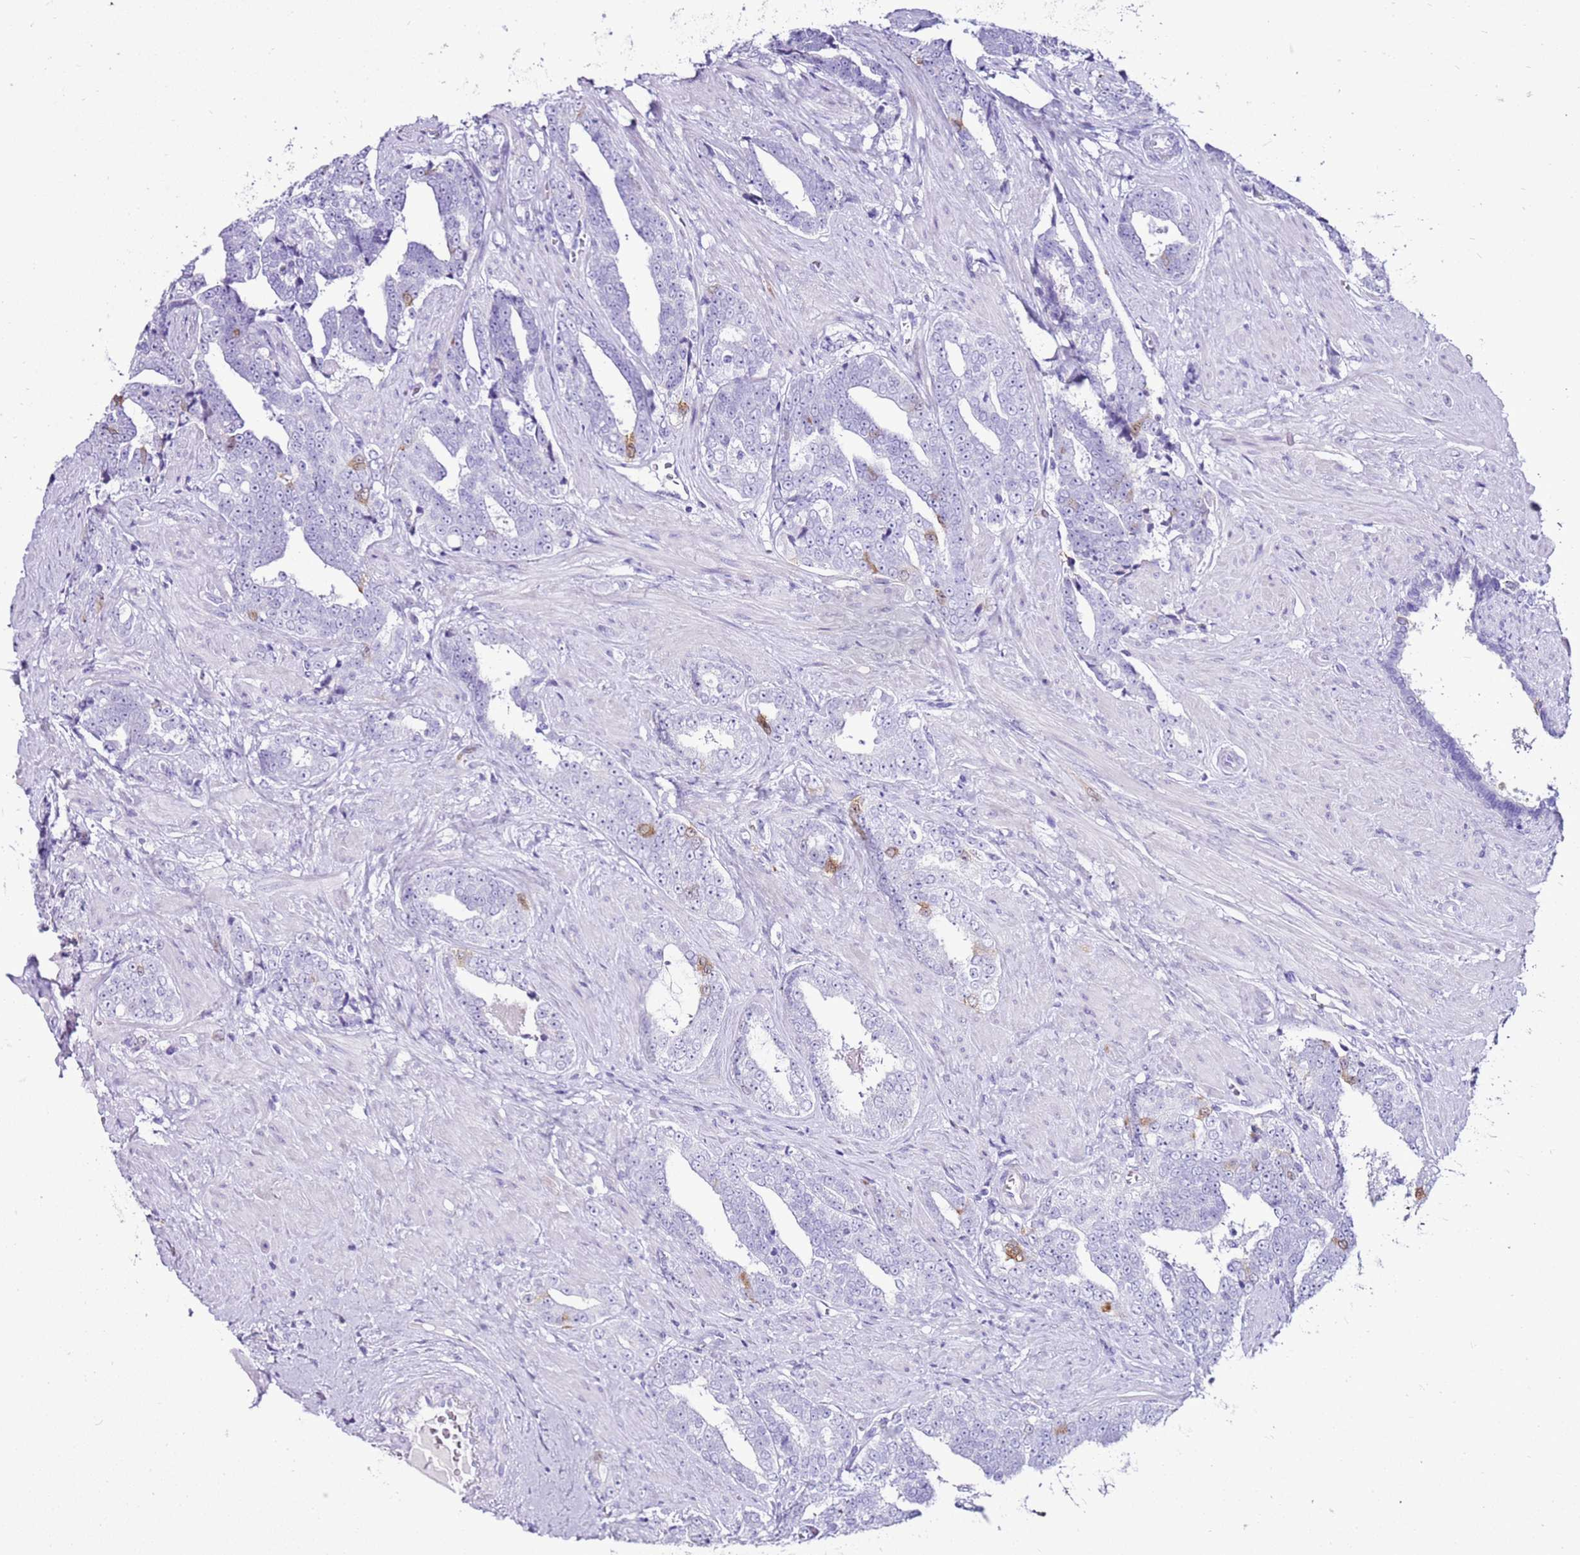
{"staining": {"intensity": "moderate", "quantity": "<25%", "location": "cytoplasmic/membranous"}, "tissue": "prostate cancer", "cell_type": "Tumor cells", "image_type": "cancer", "snomed": [{"axis": "morphology", "description": "Adenocarcinoma, High grade"}, {"axis": "topography", "description": "Prostate"}], "caption": "Protein expression analysis of prostate cancer reveals moderate cytoplasmic/membranous positivity in approximately <25% of tumor cells.", "gene": "SPC25", "patient": {"sex": "male", "age": 67}}